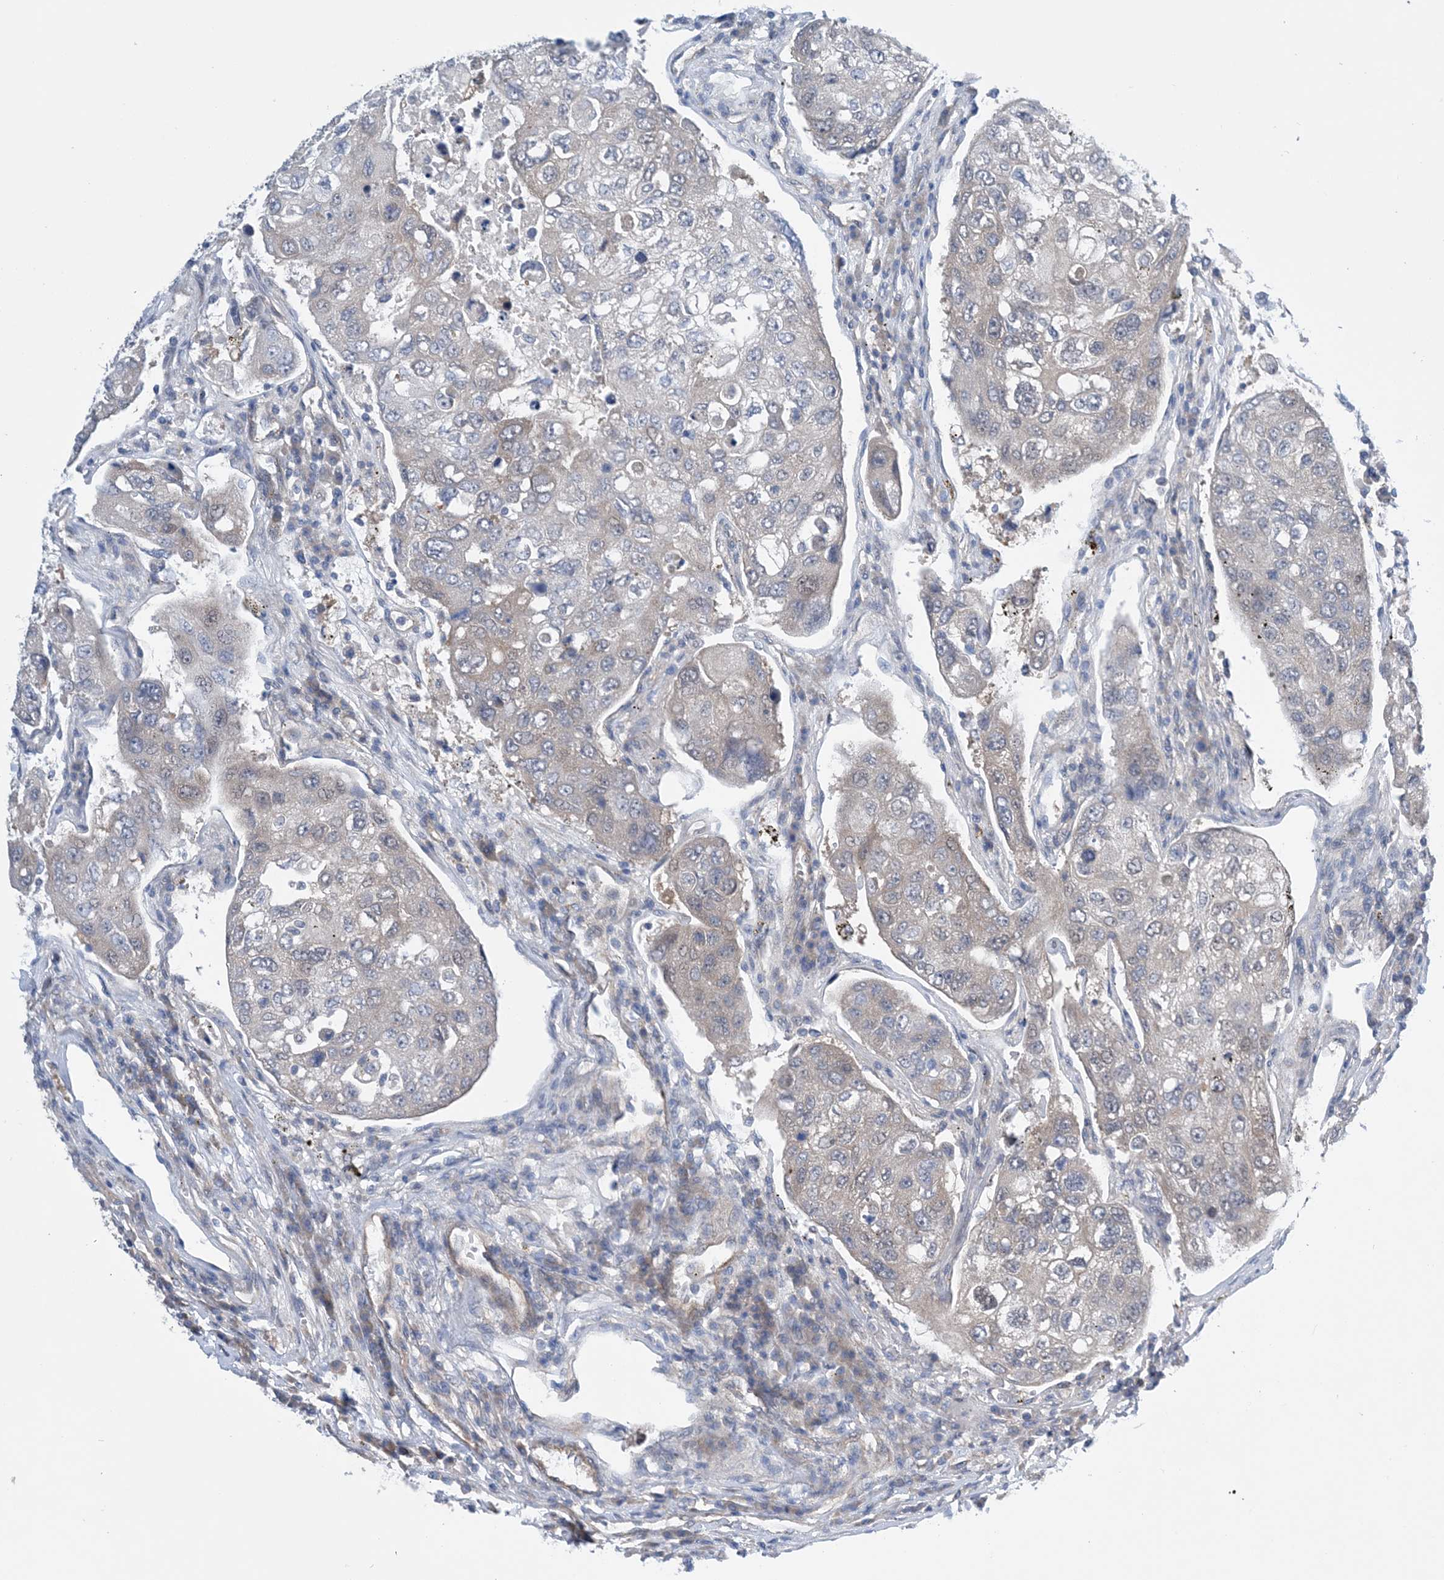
{"staining": {"intensity": "negative", "quantity": "none", "location": "none"}, "tissue": "urothelial cancer", "cell_type": "Tumor cells", "image_type": "cancer", "snomed": [{"axis": "morphology", "description": "Urothelial carcinoma, High grade"}, {"axis": "topography", "description": "Lymph node"}, {"axis": "topography", "description": "Urinary bladder"}], "caption": "This is an immunohistochemistry (IHC) photomicrograph of urothelial cancer. There is no expression in tumor cells.", "gene": "EHBP1", "patient": {"sex": "male", "age": 51}}